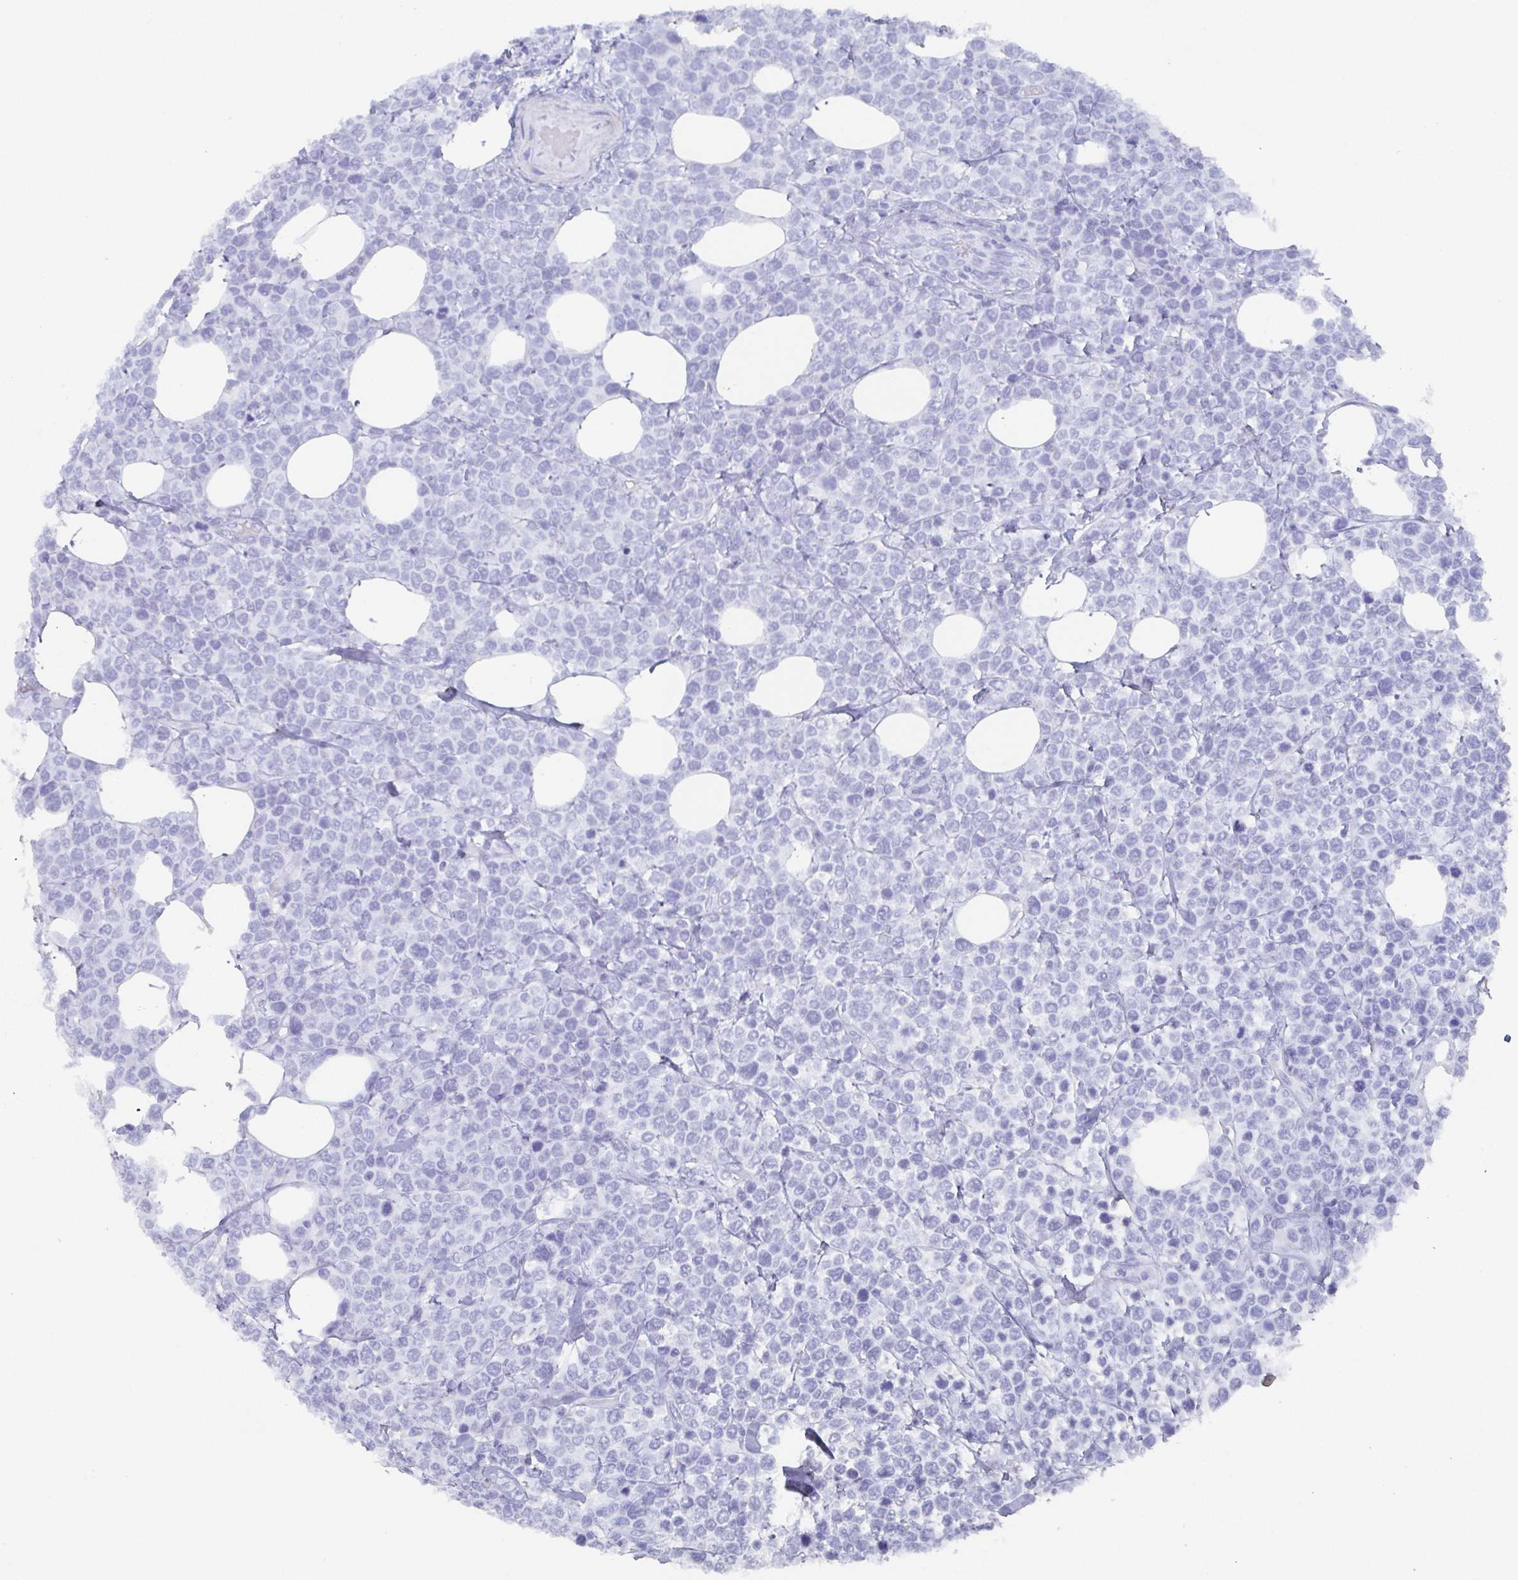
{"staining": {"intensity": "negative", "quantity": "none", "location": "none"}, "tissue": "lymphoma", "cell_type": "Tumor cells", "image_type": "cancer", "snomed": [{"axis": "morphology", "description": "Malignant lymphoma, non-Hodgkin's type, High grade"}, {"axis": "topography", "description": "Soft tissue"}], "caption": "The immunohistochemistry histopathology image has no significant positivity in tumor cells of high-grade malignant lymphoma, non-Hodgkin's type tissue.", "gene": "AGFG2", "patient": {"sex": "female", "age": 56}}